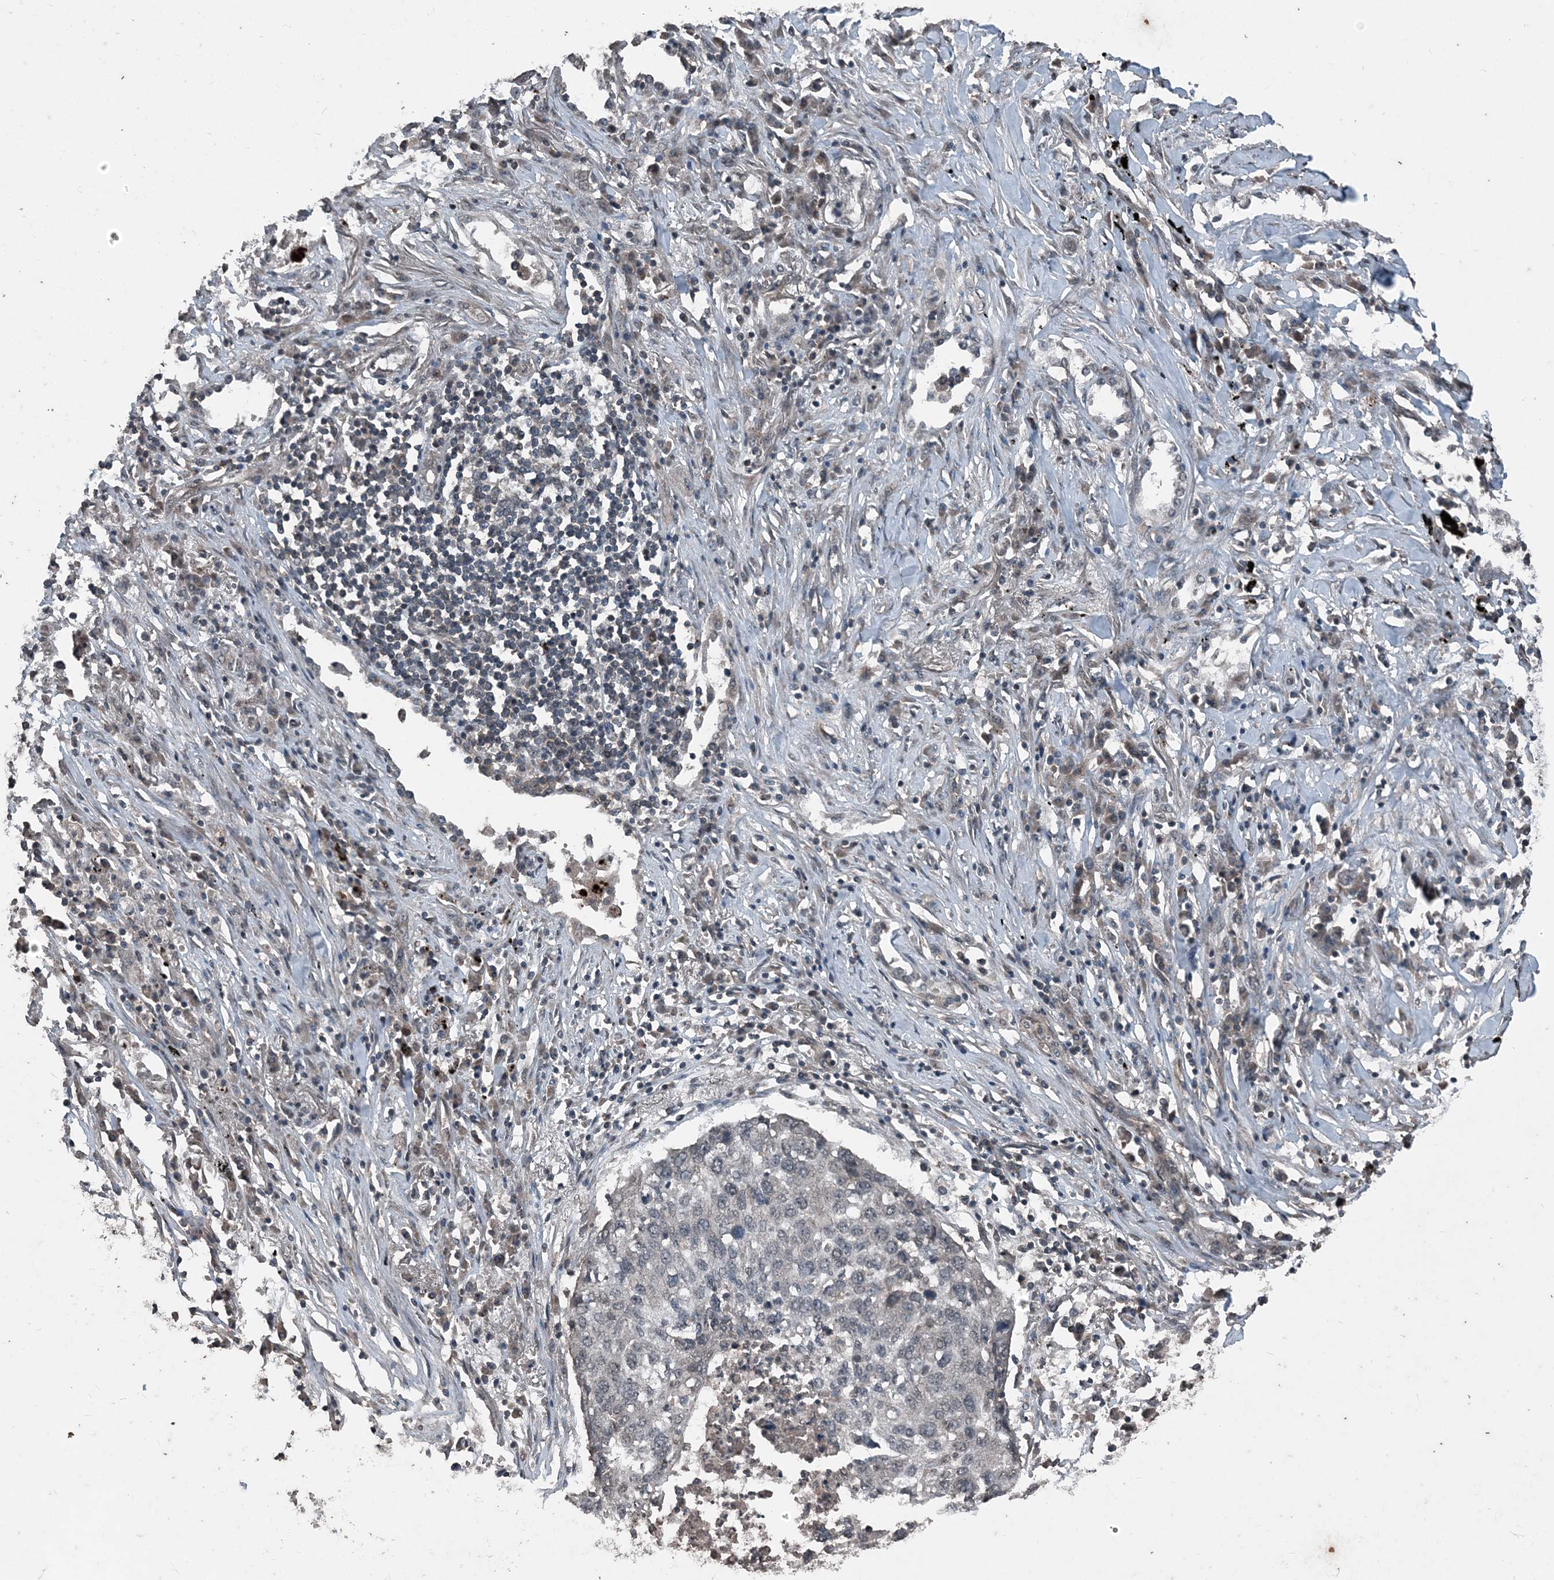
{"staining": {"intensity": "negative", "quantity": "none", "location": "none"}, "tissue": "lung cancer", "cell_type": "Tumor cells", "image_type": "cancer", "snomed": [{"axis": "morphology", "description": "Squamous cell carcinoma, NOS"}, {"axis": "topography", "description": "Lung"}], "caption": "Tumor cells are negative for protein expression in human lung cancer (squamous cell carcinoma).", "gene": "CFL1", "patient": {"sex": "female", "age": 63}}